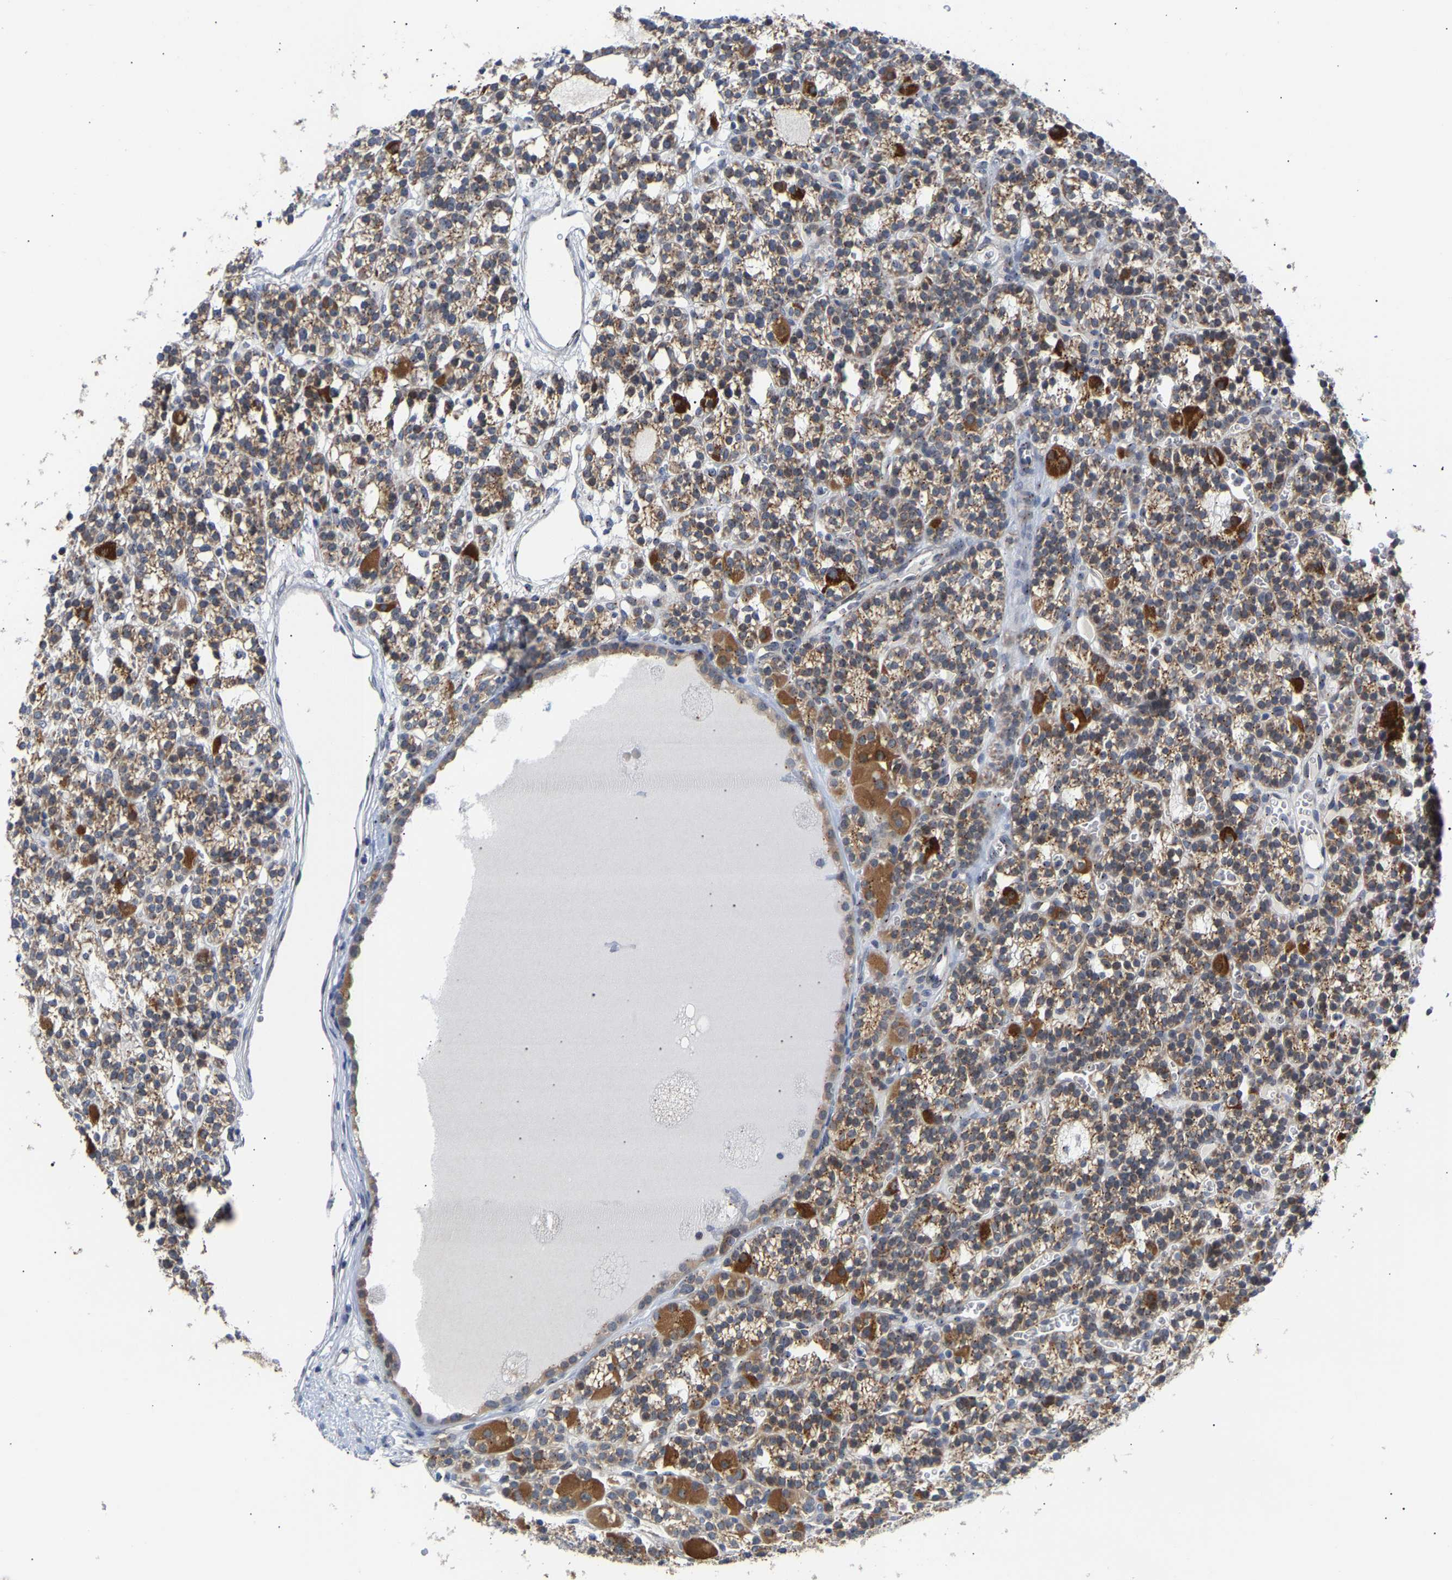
{"staining": {"intensity": "moderate", "quantity": ">75%", "location": "cytoplasmic/membranous"}, "tissue": "parathyroid gland", "cell_type": "Glandular cells", "image_type": "normal", "snomed": [{"axis": "morphology", "description": "Normal tissue, NOS"}, {"axis": "morphology", "description": "Adenoma, NOS"}, {"axis": "topography", "description": "Parathyroid gland"}], "caption": "Immunohistochemistry (IHC) photomicrograph of normal parathyroid gland: parathyroid gland stained using immunohistochemistry (IHC) reveals medium levels of moderate protein expression localized specifically in the cytoplasmic/membranous of glandular cells, appearing as a cytoplasmic/membranous brown color.", "gene": "PCNT", "patient": {"sex": "female", "age": 58}}